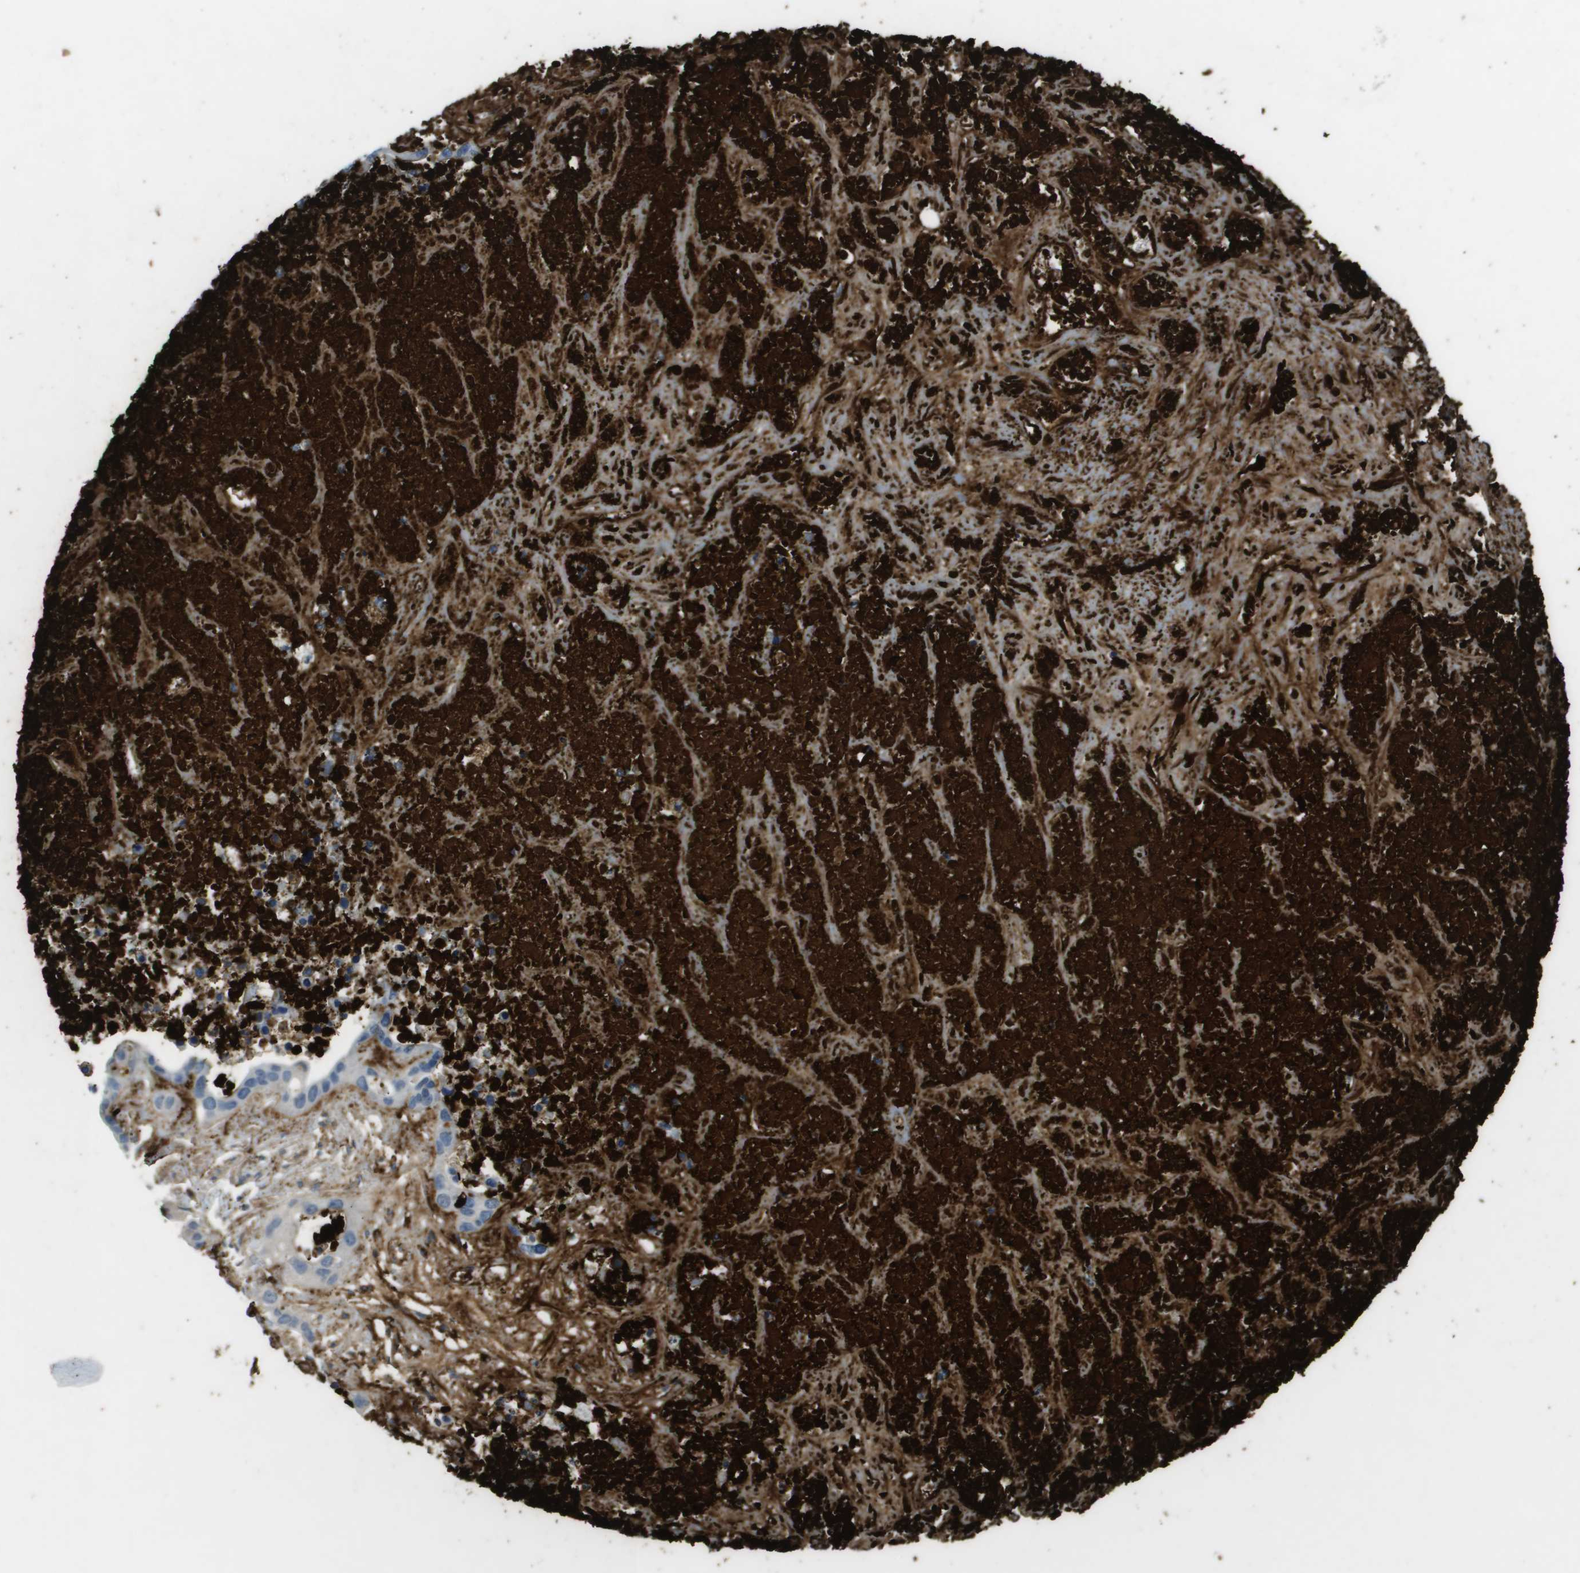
{"staining": {"intensity": "negative", "quantity": "none", "location": "none"}, "tissue": "liver cancer", "cell_type": "Tumor cells", "image_type": "cancer", "snomed": [{"axis": "morphology", "description": "Cholangiocarcinoma"}, {"axis": "topography", "description": "Liver"}], "caption": "Immunohistochemical staining of cholangiocarcinoma (liver) demonstrates no significant expression in tumor cells.", "gene": "VTN", "patient": {"sex": "female", "age": 65}}